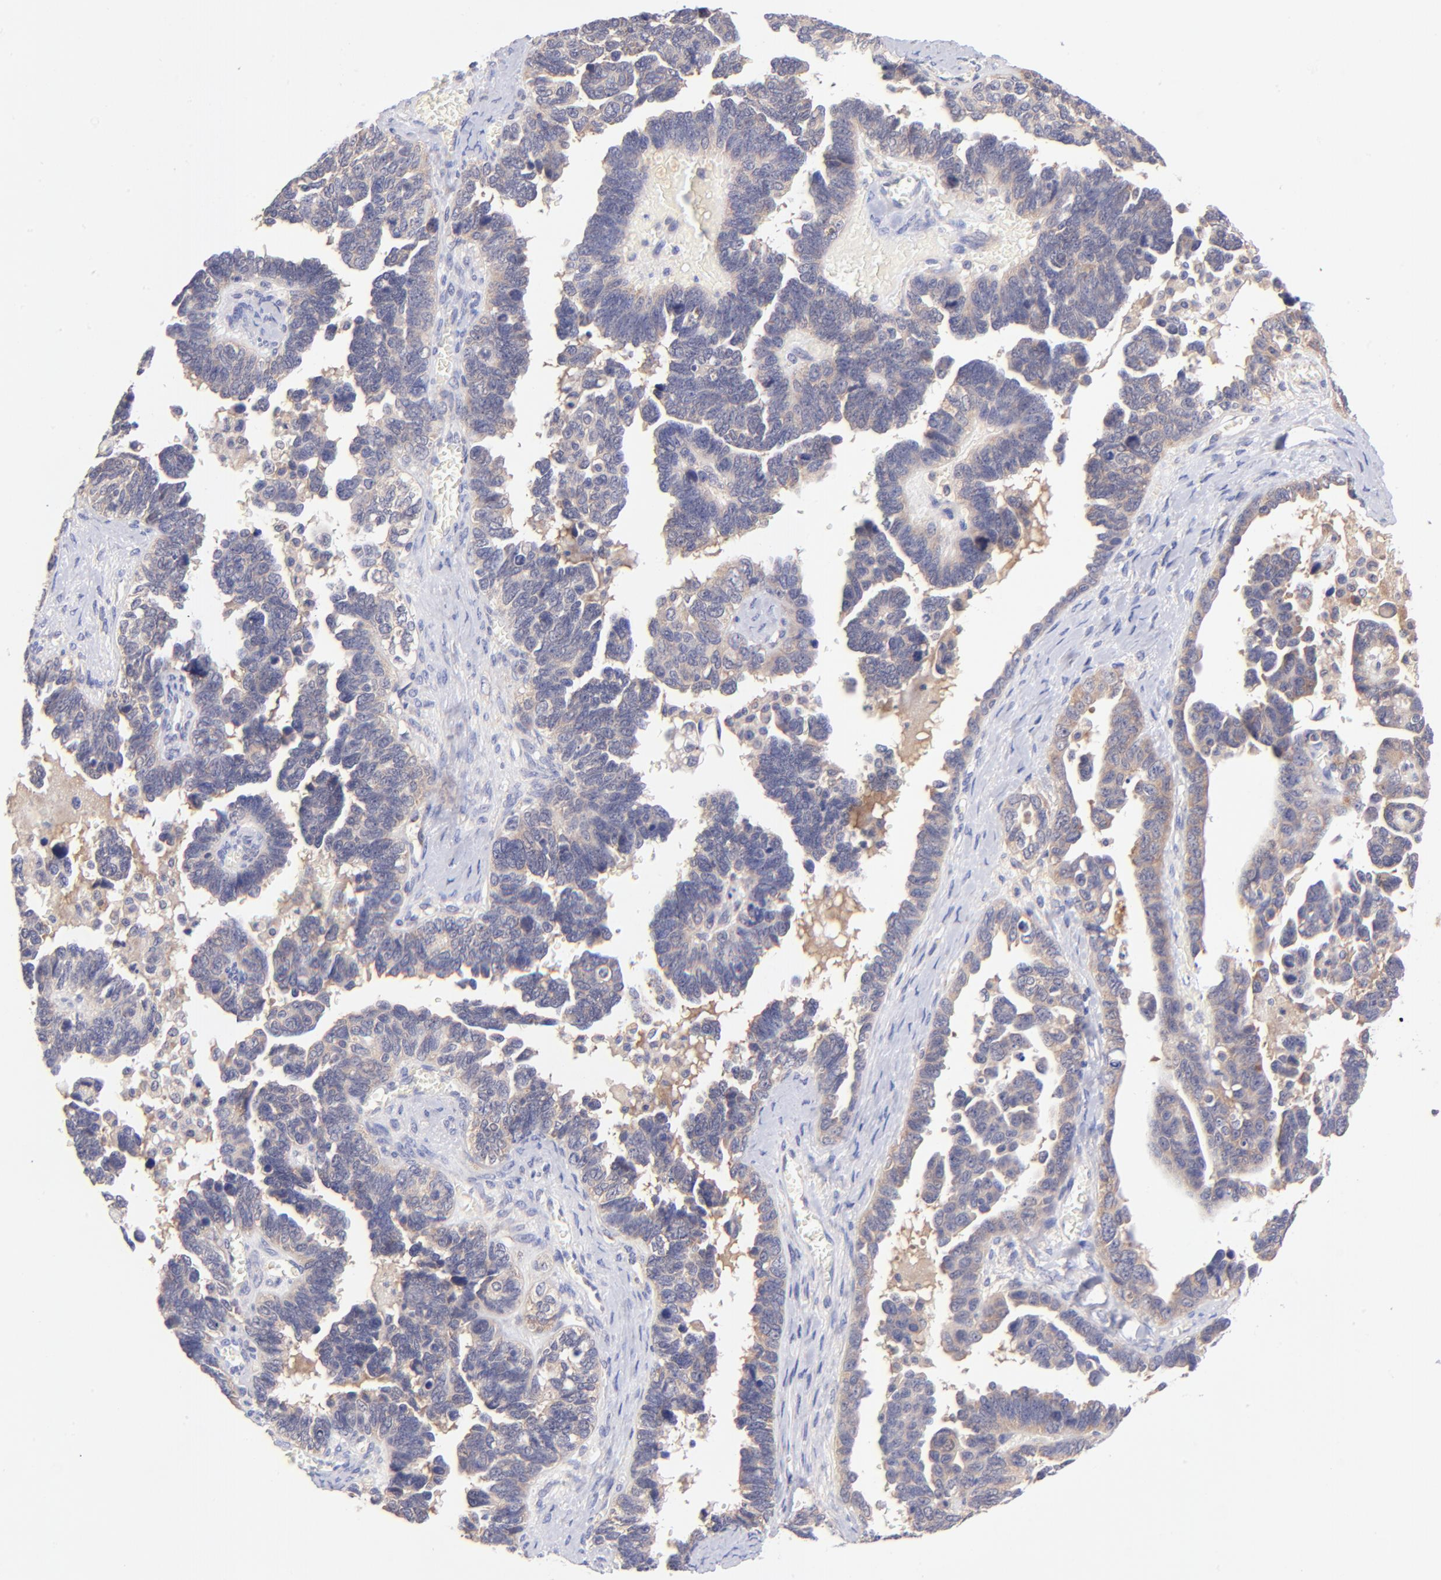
{"staining": {"intensity": "weak", "quantity": ">75%", "location": "cytoplasmic/membranous"}, "tissue": "ovarian cancer", "cell_type": "Tumor cells", "image_type": "cancer", "snomed": [{"axis": "morphology", "description": "Cystadenocarcinoma, serous, NOS"}, {"axis": "topography", "description": "Ovary"}], "caption": "Immunohistochemistry (IHC) staining of ovarian serous cystadenocarcinoma, which reveals low levels of weak cytoplasmic/membranous staining in approximately >75% of tumor cells indicating weak cytoplasmic/membranous protein expression. The staining was performed using DAB (brown) for protein detection and nuclei were counterstained in hematoxylin (blue).", "gene": "RPL11", "patient": {"sex": "female", "age": 69}}